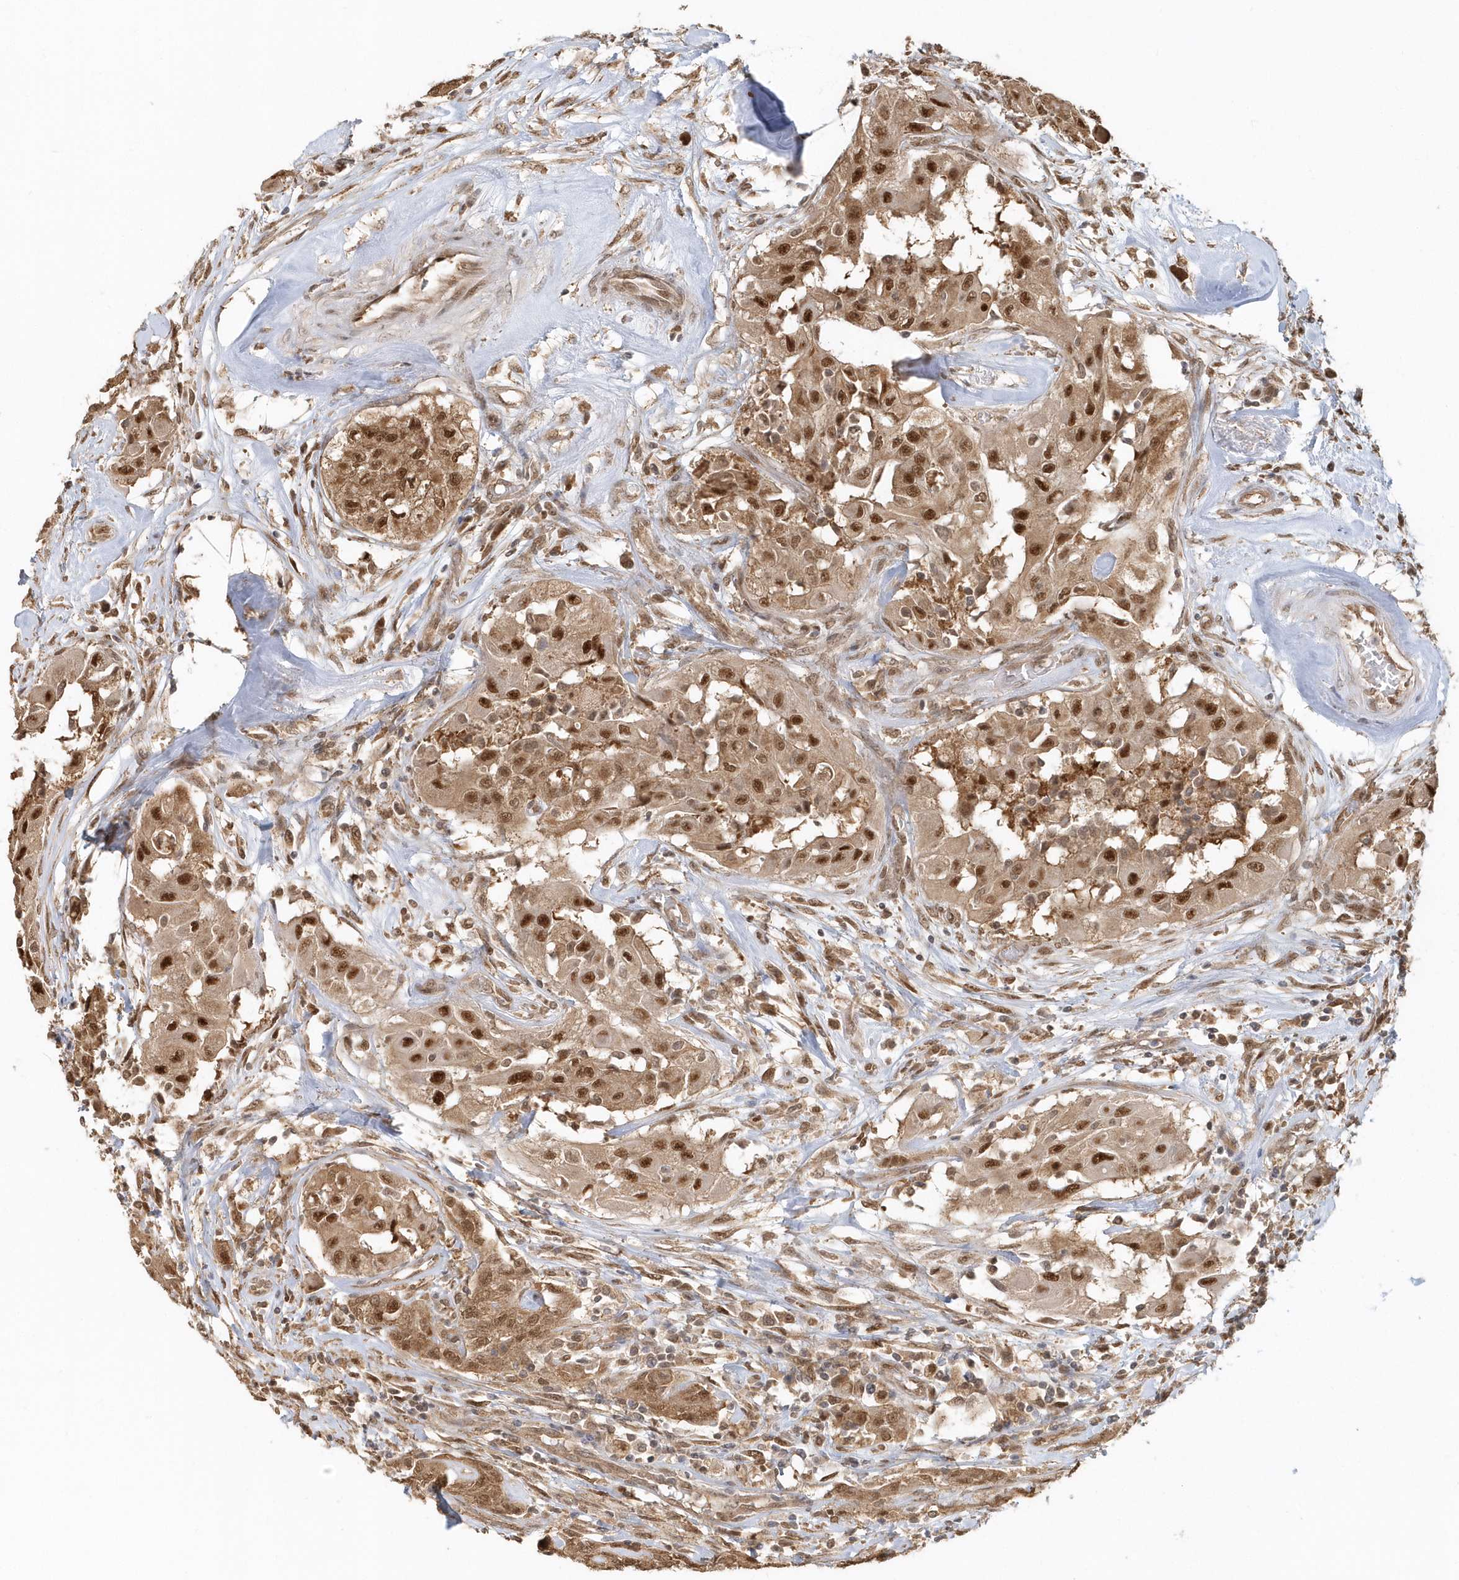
{"staining": {"intensity": "strong", "quantity": ">75%", "location": "cytoplasmic/membranous,nuclear"}, "tissue": "thyroid cancer", "cell_type": "Tumor cells", "image_type": "cancer", "snomed": [{"axis": "morphology", "description": "Papillary adenocarcinoma, NOS"}, {"axis": "topography", "description": "Thyroid gland"}], "caption": "DAB (3,3'-diaminobenzidine) immunohistochemical staining of human thyroid cancer (papillary adenocarcinoma) reveals strong cytoplasmic/membranous and nuclear protein expression in about >75% of tumor cells.", "gene": "PSMD6", "patient": {"sex": "female", "age": 59}}